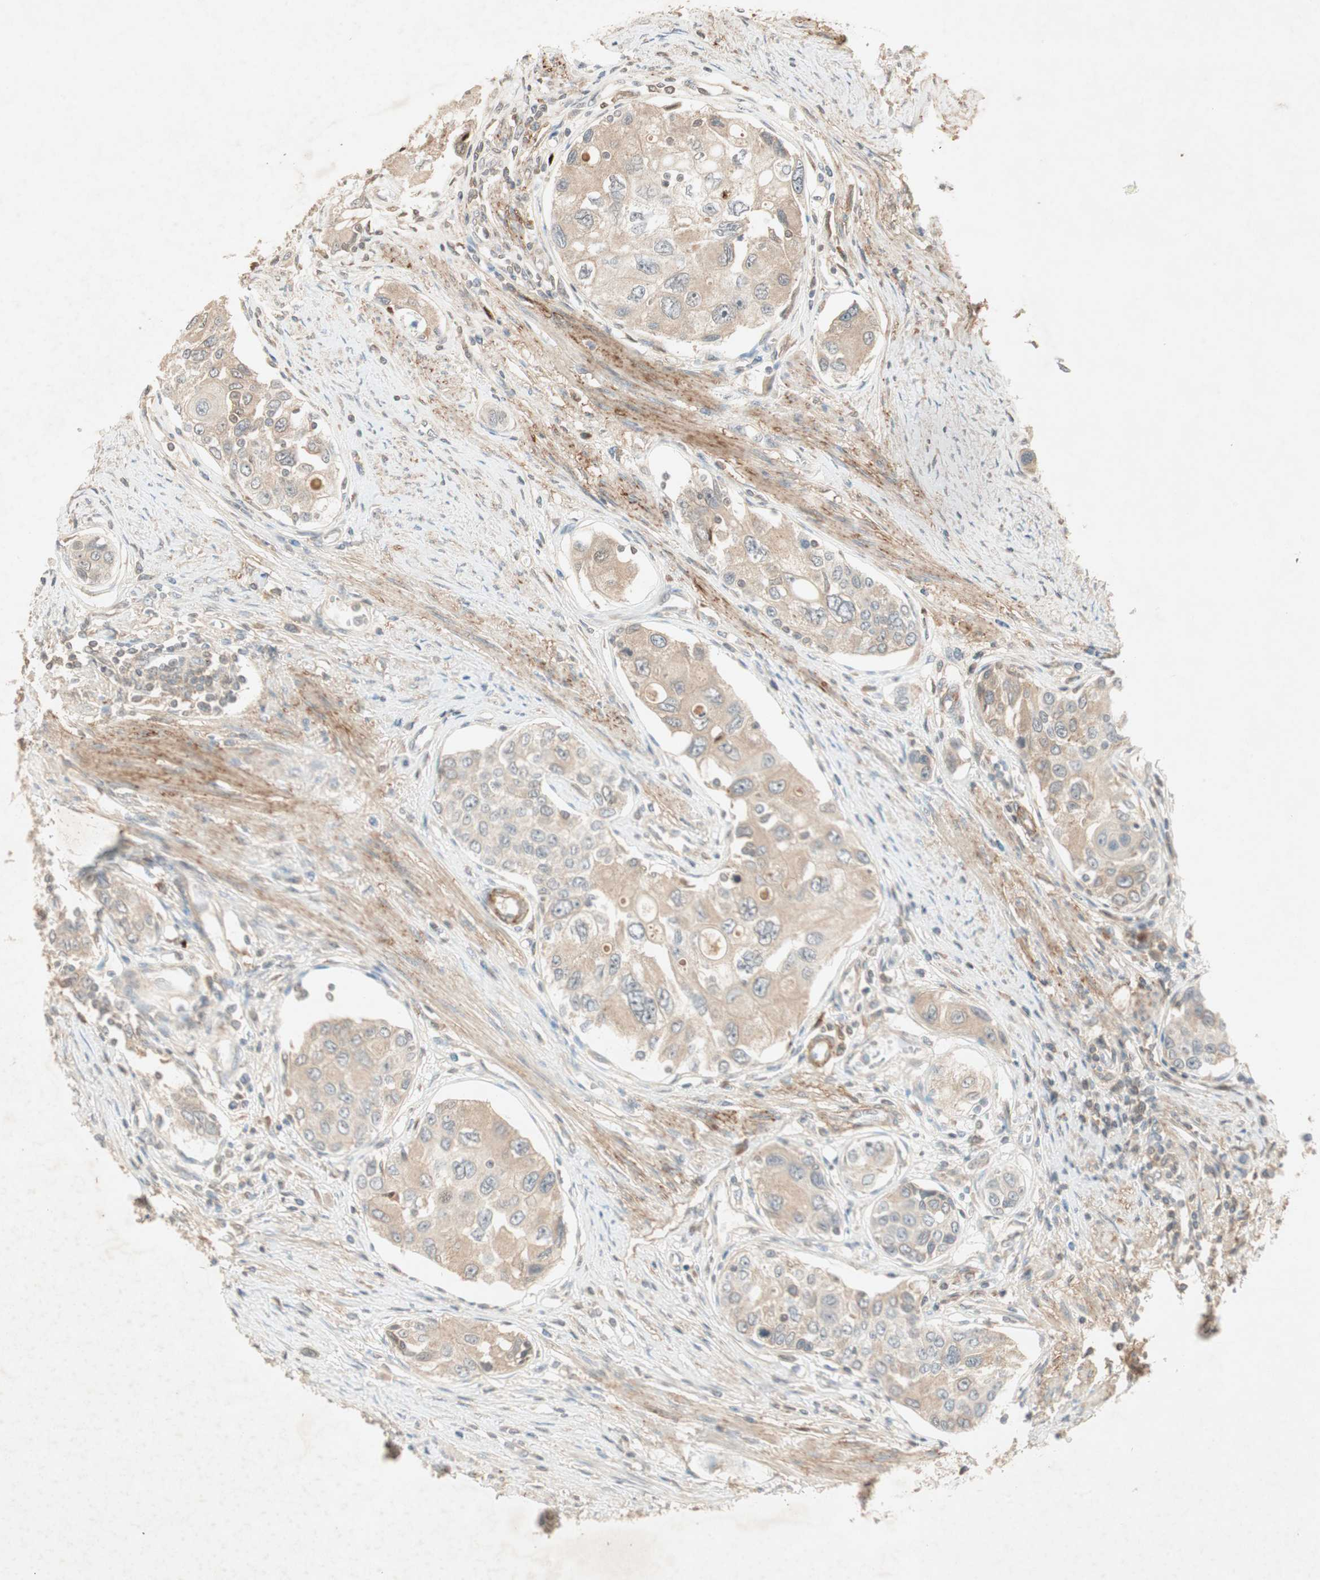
{"staining": {"intensity": "weak", "quantity": ">75%", "location": "cytoplasmic/membranous"}, "tissue": "urothelial cancer", "cell_type": "Tumor cells", "image_type": "cancer", "snomed": [{"axis": "morphology", "description": "Urothelial carcinoma, High grade"}, {"axis": "topography", "description": "Urinary bladder"}], "caption": "There is low levels of weak cytoplasmic/membranous expression in tumor cells of urothelial cancer, as demonstrated by immunohistochemical staining (brown color).", "gene": "RNGTT", "patient": {"sex": "female", "age": 56}}